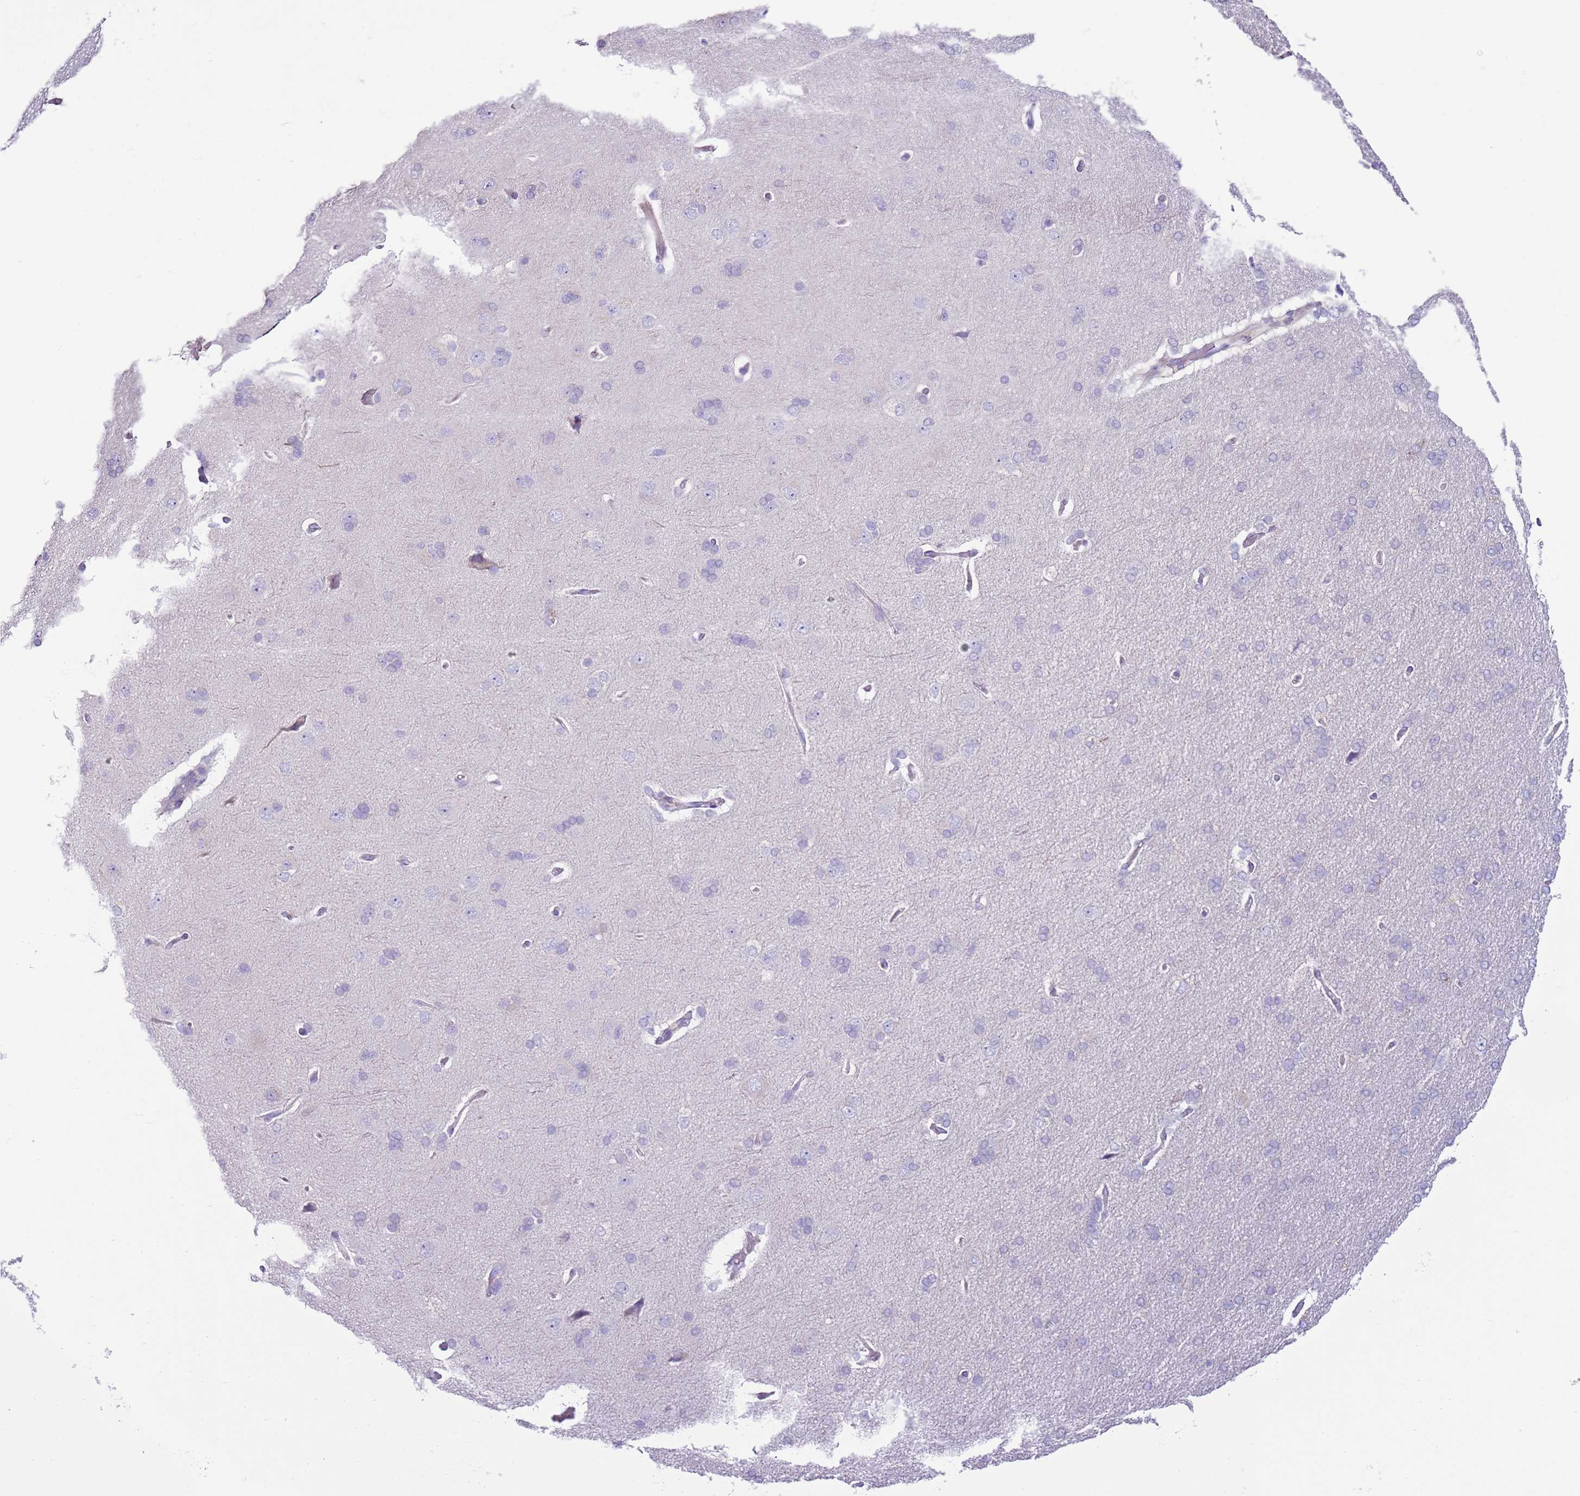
{"staining": {"intensity": "negative", "quantity": "none", "location": "none"}, "tissue": "cerebral cortex", "cell_type": "Endothelial cells", "image_type": "normal", "snomed": [{"axis": "morphology", "description": "Normal tissue, NOS"}, {"axis": "topography", "description": "Cerebral cortex"}], "caption": "Immunohistochemistry (IHC) of normal cerebral cortex reveals no positivity in endothelial cells.", "gene": "OAF", "patient": {"sex": "male", "age": 62}}